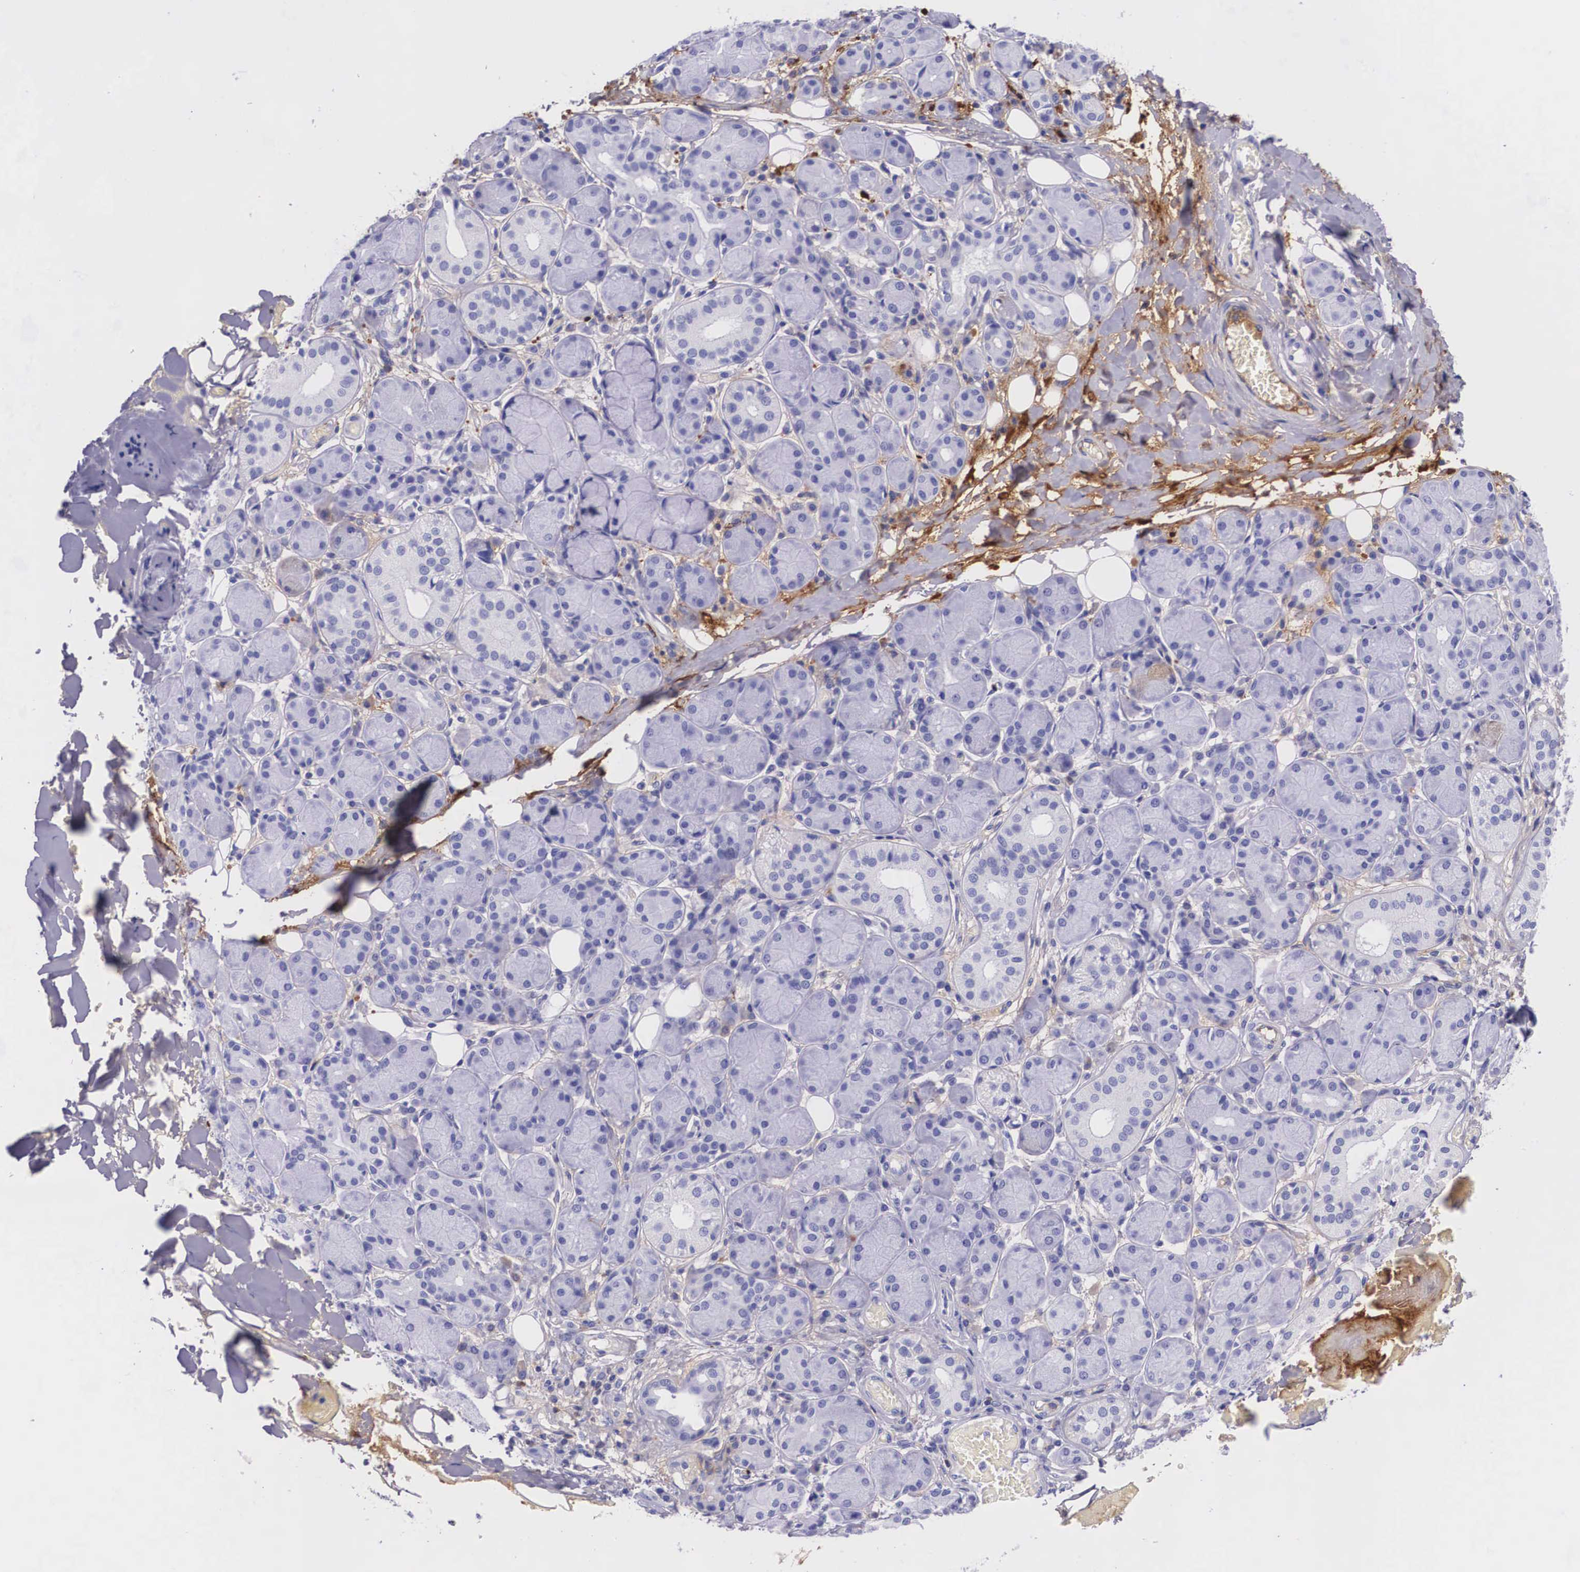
{"staining": {"intensity": "negative", "quantity": "none", "location": "none"}, "tissue": "salivary gland", "cell_type": "Glandular cells", "image_type": "normal", "snomed": [{"axis": "morphology", "description": "Normal tissue, NOS"}, {"axis": "topography", "description": "Salivary gland"}, {"axis": "topography", "description": "Peripheral nerve tissue"}], "caption": "Immunohistochemical staining of benign salivary gland reveals no significant positivity in glandular cells.", "gene": "PLG", "patient": {"sex": "male", "age": 62}}